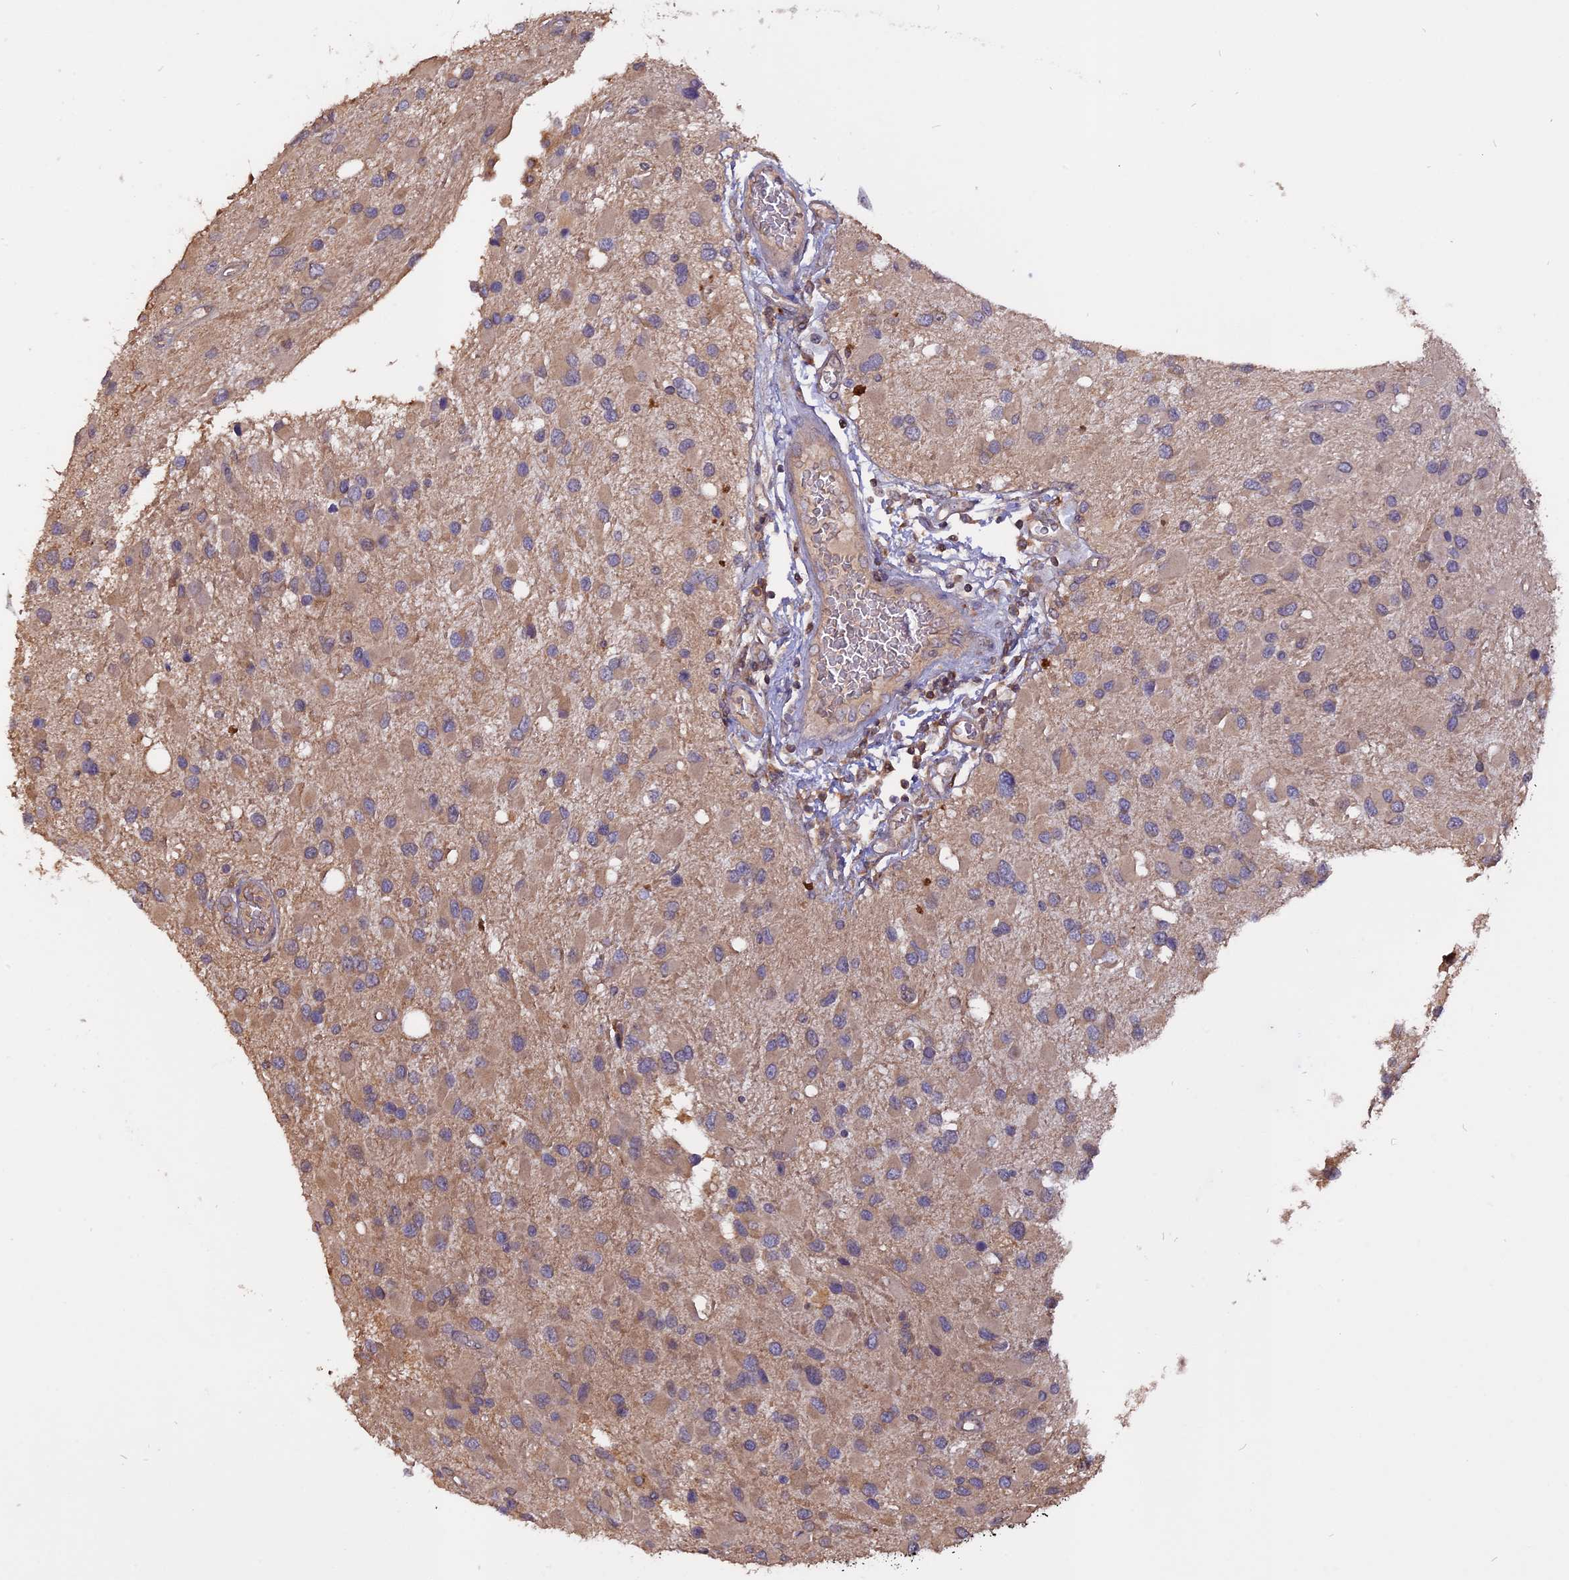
{"staining": {"intensity": "weak", "quantity": ">75%", "location": "cytoplasmic/membranous"}, "tissue": "glioma", "cell_type": "Tumor cells", "image_type": "cancer", "snomed": [{"axis": "morphology", "description": "Glioma, malignant, High grade"}, {"axis": "topography", "description": "Brain"}], "caption": "Immunohistochemistry (IHC) histopathology image of human glioma stained for a protein (brown), which exhibits low levels of weak cytoplasmic/membranous expression in approximately >75% of tumor cells.", "gene": "CARMIL2", "patient": {"sex": "male", "age": 53}}